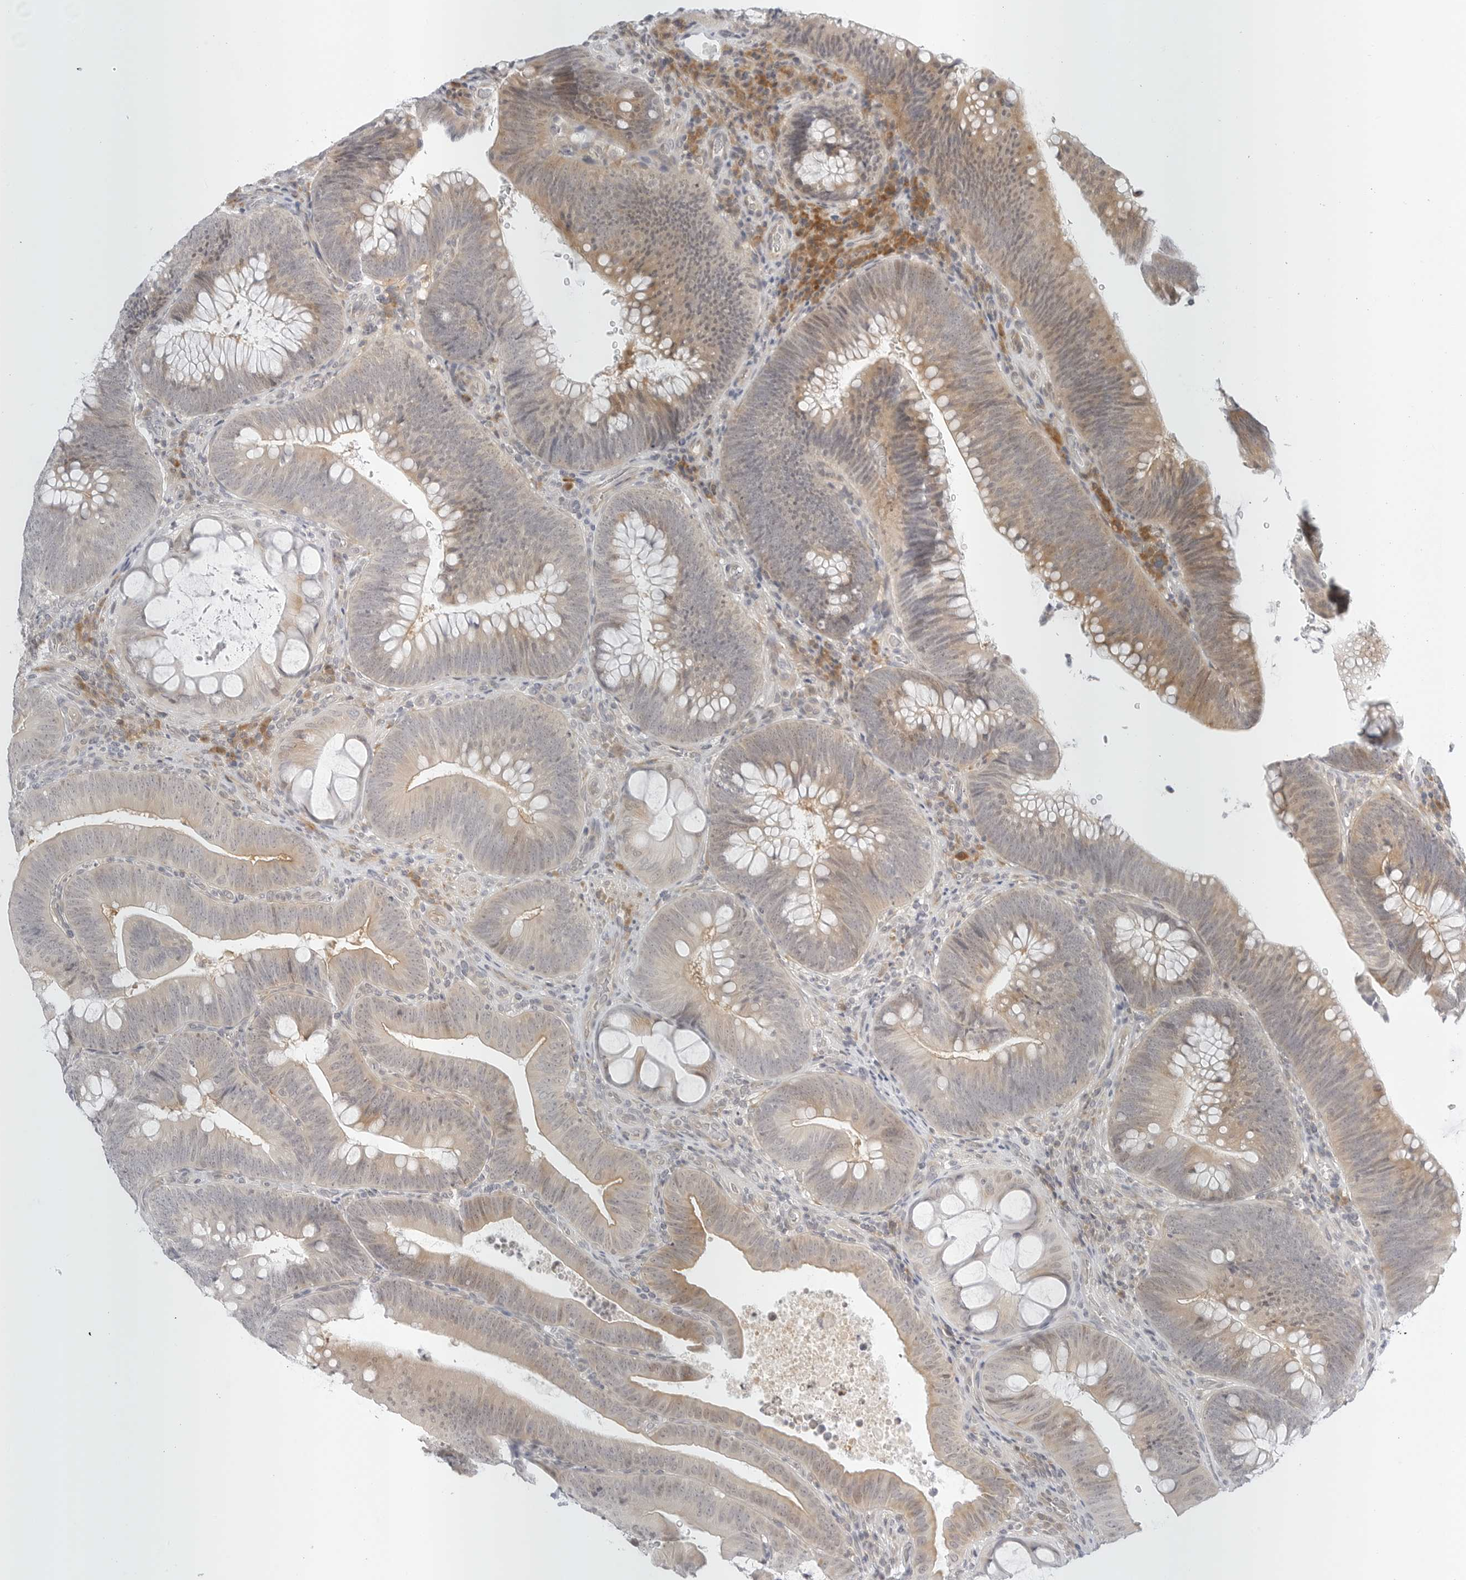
{"staining": {"intensity": "weak", "quantity": ">75%", "location": "cytoplasmic/membranous"}, "tissue": "colorectal cancer", "cell_type": "Tumor cells", "image_type": "cancer", "snomed": [{"axis": "morphology", "description": "Normal tissue, NOS"}, {"axis": "topography", "description": "Colon"}], "caption": "Protein analysis of colorectal cancer tissue demonstrates weak cytoplasmic/membranous positivity in about >75% of tumor cells.", "gene": "TCP1", "patient": {"sex": "female", "age": 82}}